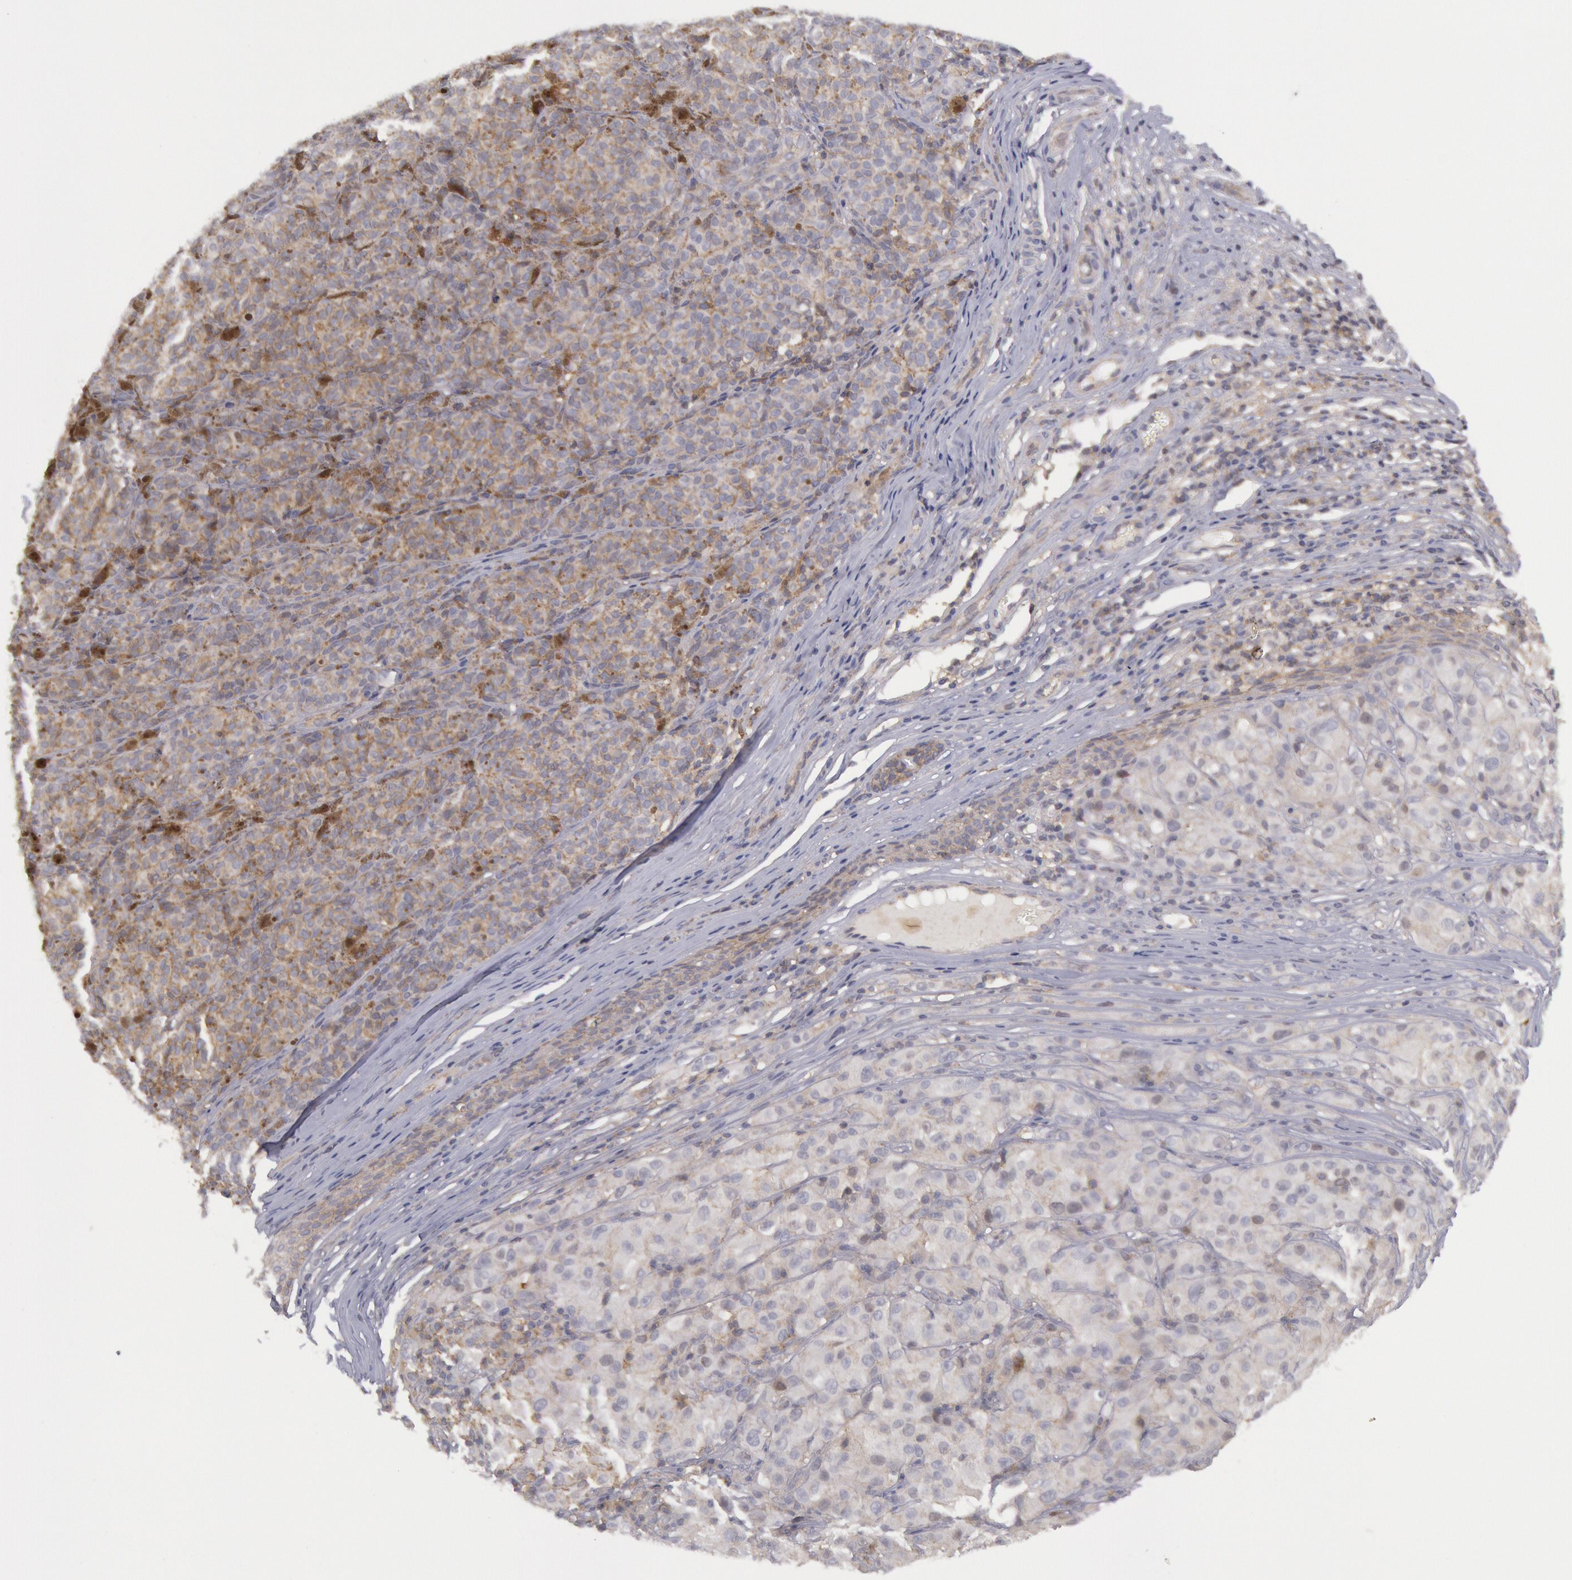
{"staining": {"intensity": "moderate", "quantity": "25%-75%", "location": "cytoplasmic/membranous"}, "tissue": "melanoma", "cell_type": "Tumor cells", "image_type": "cancer", "snomed": [{"axis": "morphology", "description": "Malignant melanoma, NOS"}, {"axis": "topography", "description": "Skin"}], "caption": "High-power microscopy captured an IHC histopathology image of melanoma, revealing moderate cytoplasmic/membranous staining in approximately 25%-75% of tumor cells.", "gene": "STX4", "patient": {"sex": "male", "age": 56}}